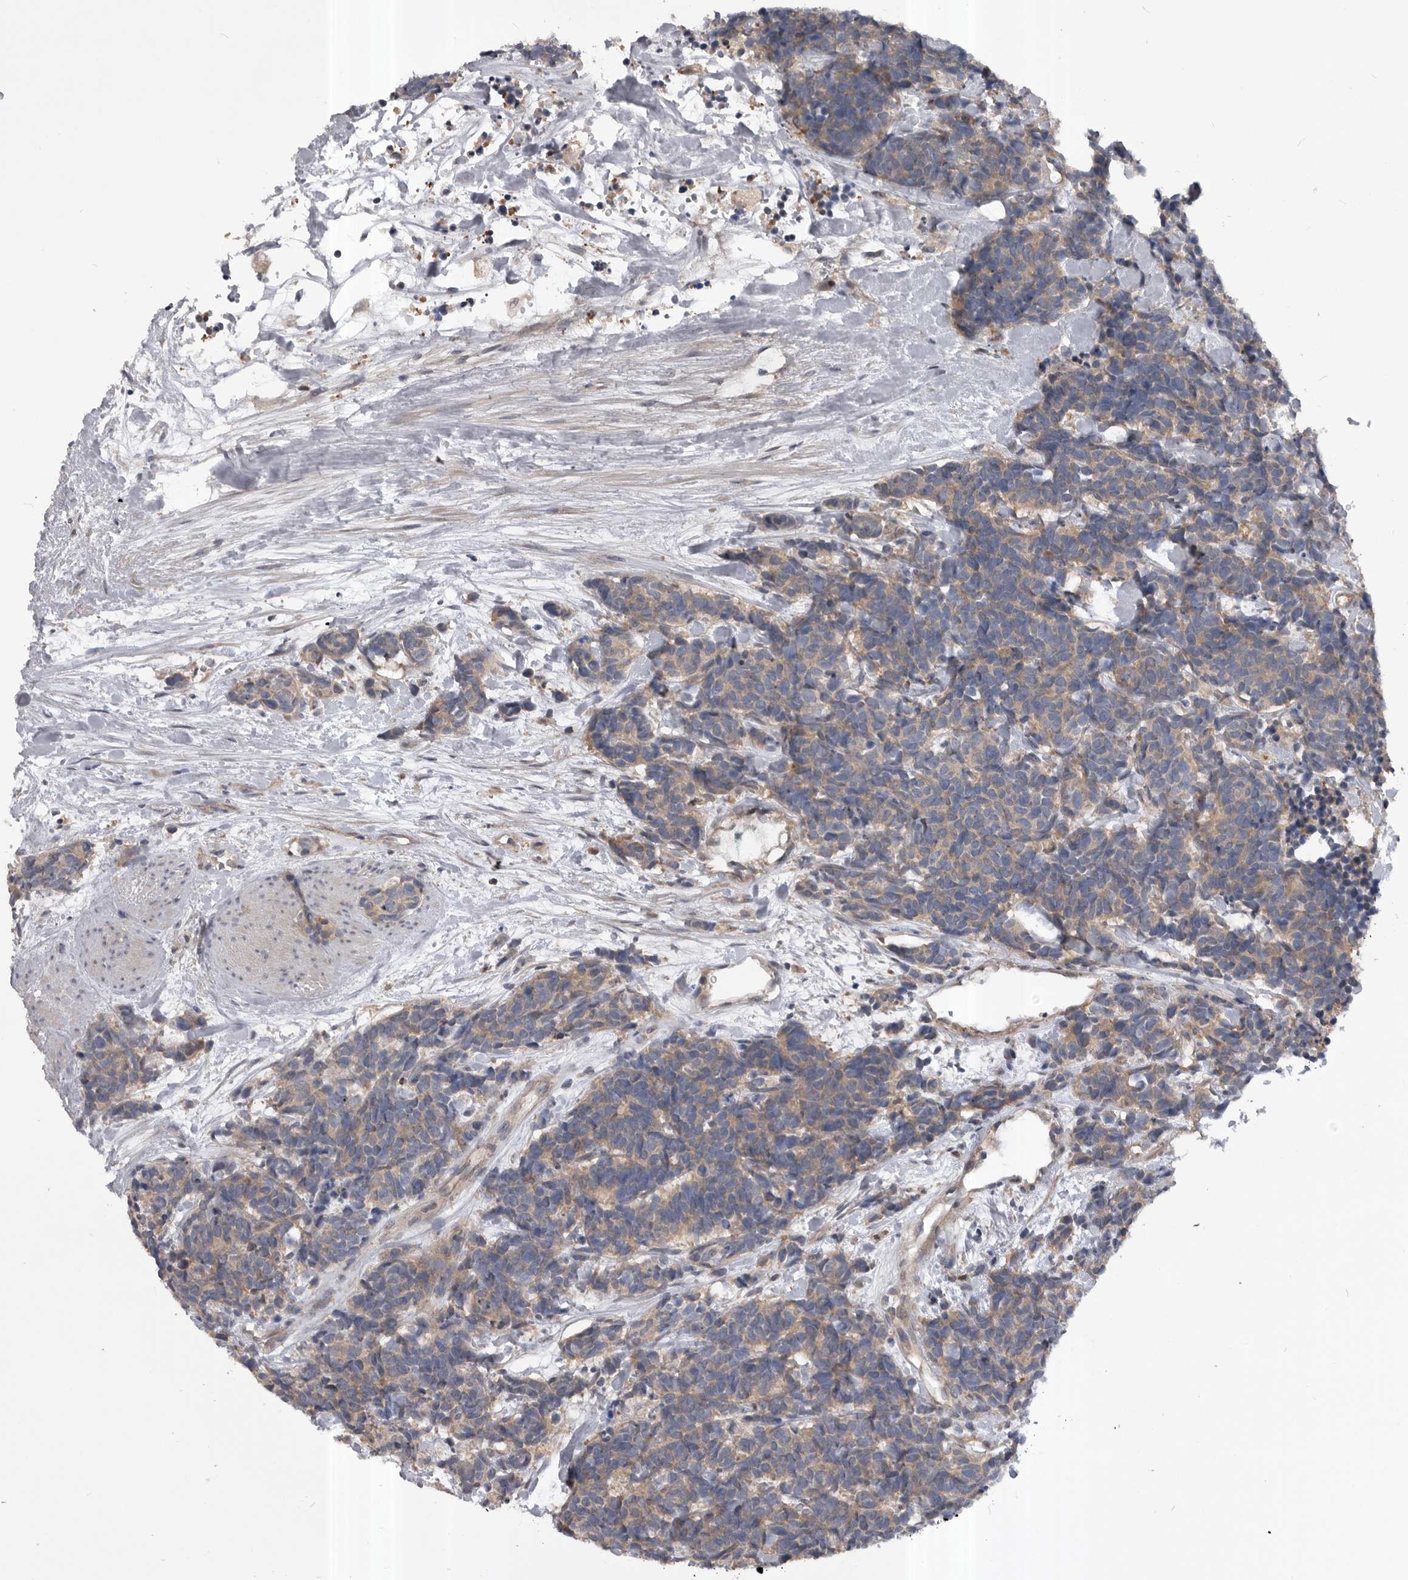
{"staining": {"intensity": "weak", "quantity": "25%-75%", "location": "cytoplasmic/membranous"}, "tissue": "carcinoid", "cell_type": "Tumor cells", "image_type": "cancer", "snomed": [{"axis": "morphology", "description": "Carcinoma, NOS"}, {"axis": "morphology", "description": "Carcinoid, malignant, NOS"}, {"axis": "topography", "description": "Urinary bladder"}], "caption": "Carcinoid was stained to show a protein in brown. There is low levels of weak cytoplasmic/membranous staining in about 25%-75% of tumor cells.", "gene": "RAB3GAP2", "patient": {"sex": "male", "age": 57}}